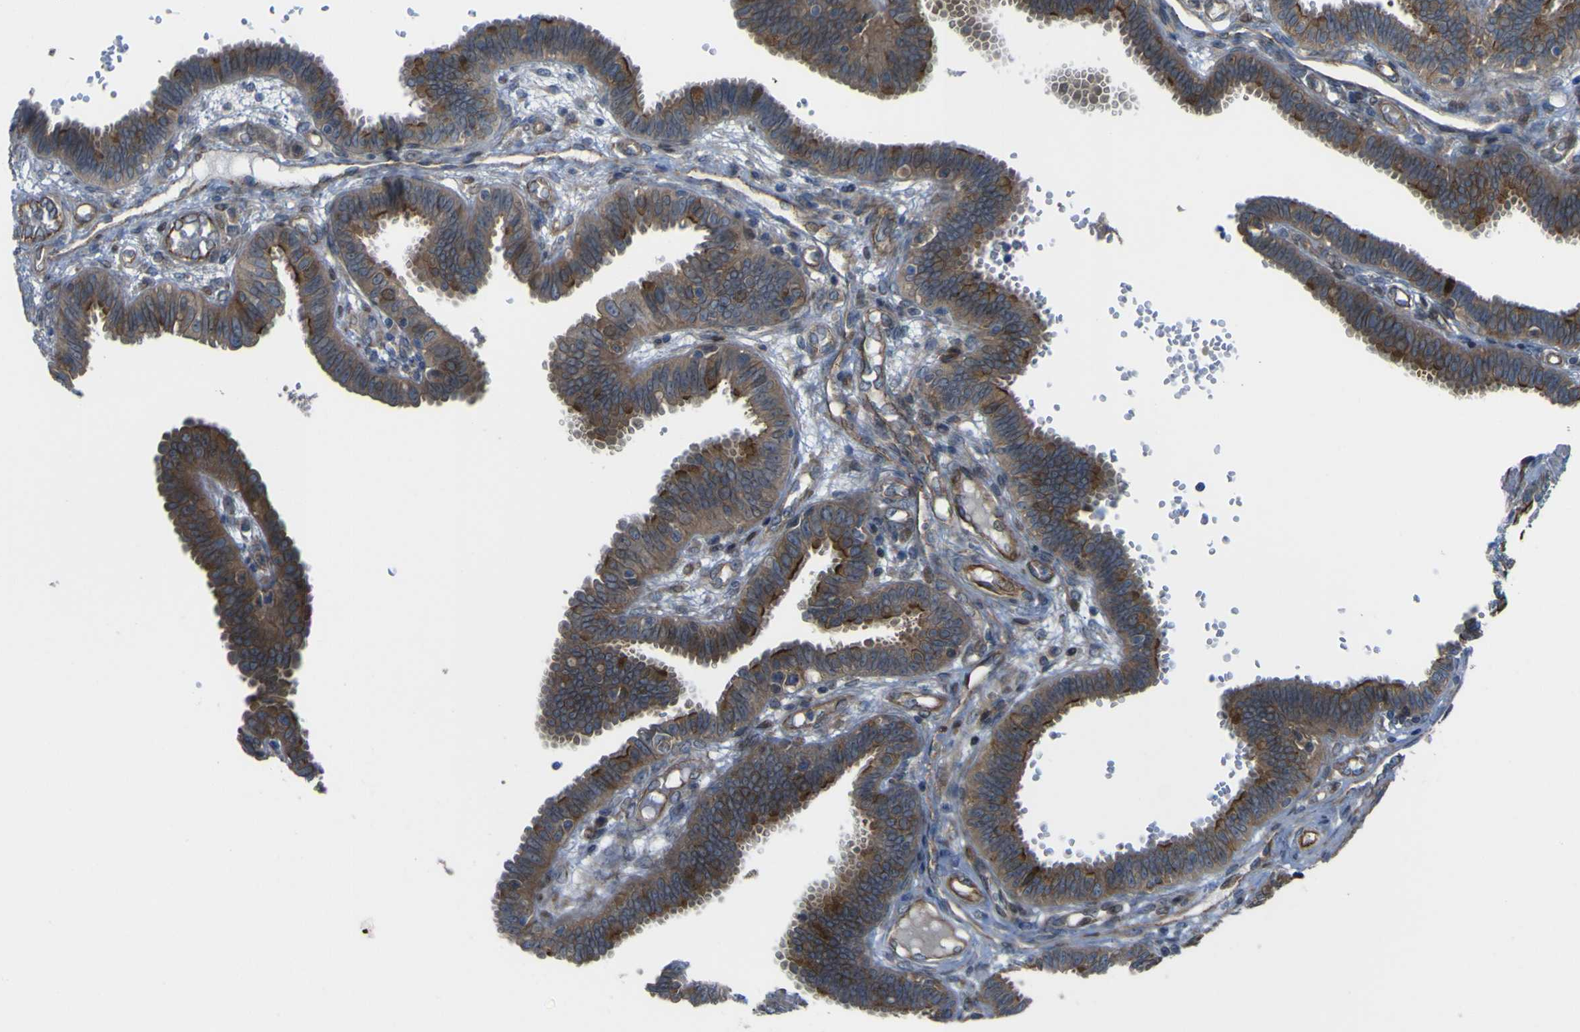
{"staining": {"intensity": "strong", "quantity": ">75%", "location": "cytoplasmic/membranous"}, "tissue": "fallopian tube", "cell_type": "Glandular cells", "image_type": "normal", "snomed": [{"axis": "morphology", "description": "Normal tissue, NOS"}, {"axis": "topography", "description": "Fallopian tube"}], "caption": "Immunohistochemistry (DAB) staining of unremarkable human fallopian tube reveals strong cytoplasmic/membranous protein expression in about >75% of glandular cells.", "gene": "FBXO30", "patient": {"sex": "female", "age": 32}}